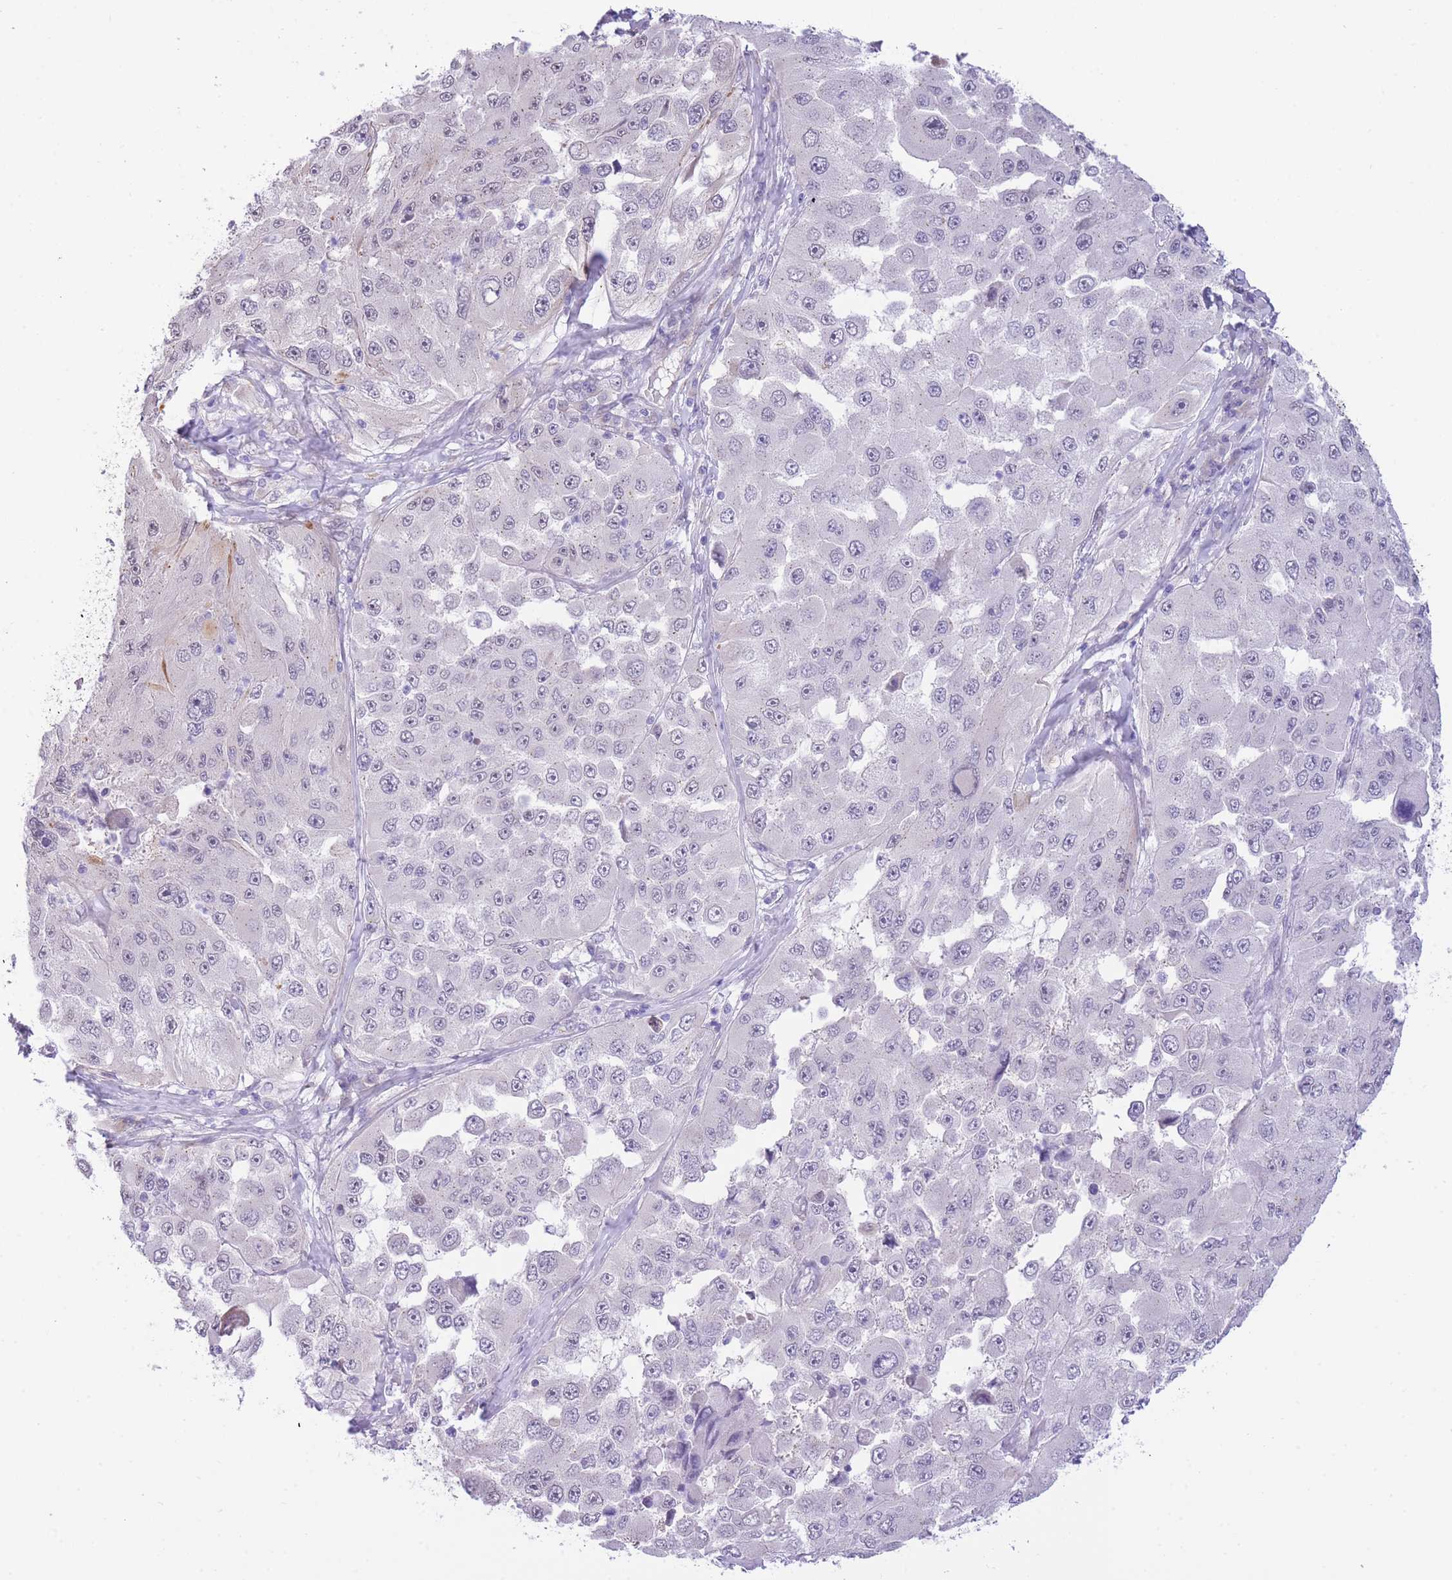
{"staining": {"intensity": "negative", "quantity": "none", "location": "none"}, "tissue": "melanoma", "cell_type": "Tumor cells", "image_type": "cancer", "snomed": [{"axis": "morphology", "description": "Malignant melanoma, Metastatic site"}, {"axis": "topography", "description": "Lymph node"}], "caption": "Immunohistochemistry (IHC) of melanoma exhibits no staining in tumor cells.", "gene": "PSG8", "patient": {"sex": "male", "age": 62}}